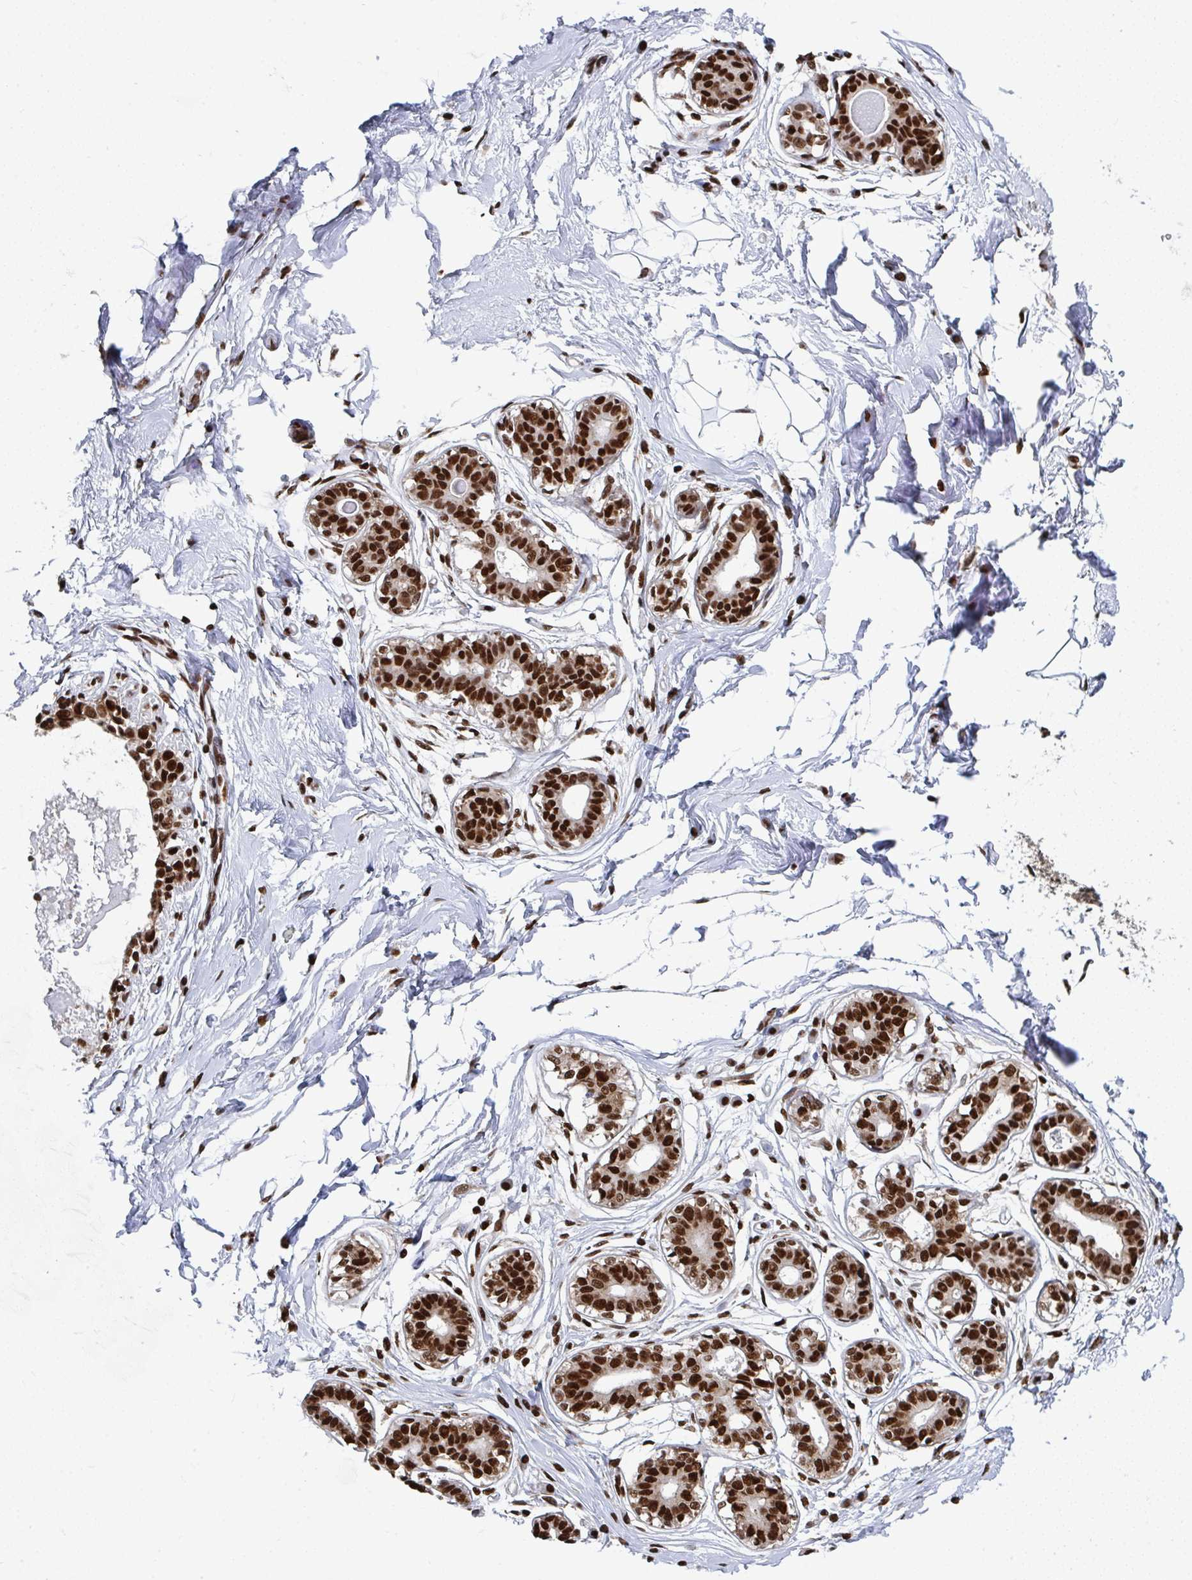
{"staining": {"intensity": "strong", "quantity": ">75%", "location": "nuclear"}, "tissue": "breast", "cell_type": "Adipocytes", "image_type": "normal", "snomed": [{"axis": "morphology", "description": "Normal tissue, NOS"}, {"axis": "topography", "description": "Breast"}], "caption": "Strong nuclear positivity for a protein is identified in approximately >75% of adipocytes of unremarkable breast using immunohistochemistry.", "gene": "GAR1", "patient": {"sex": "female", "age": 45}}